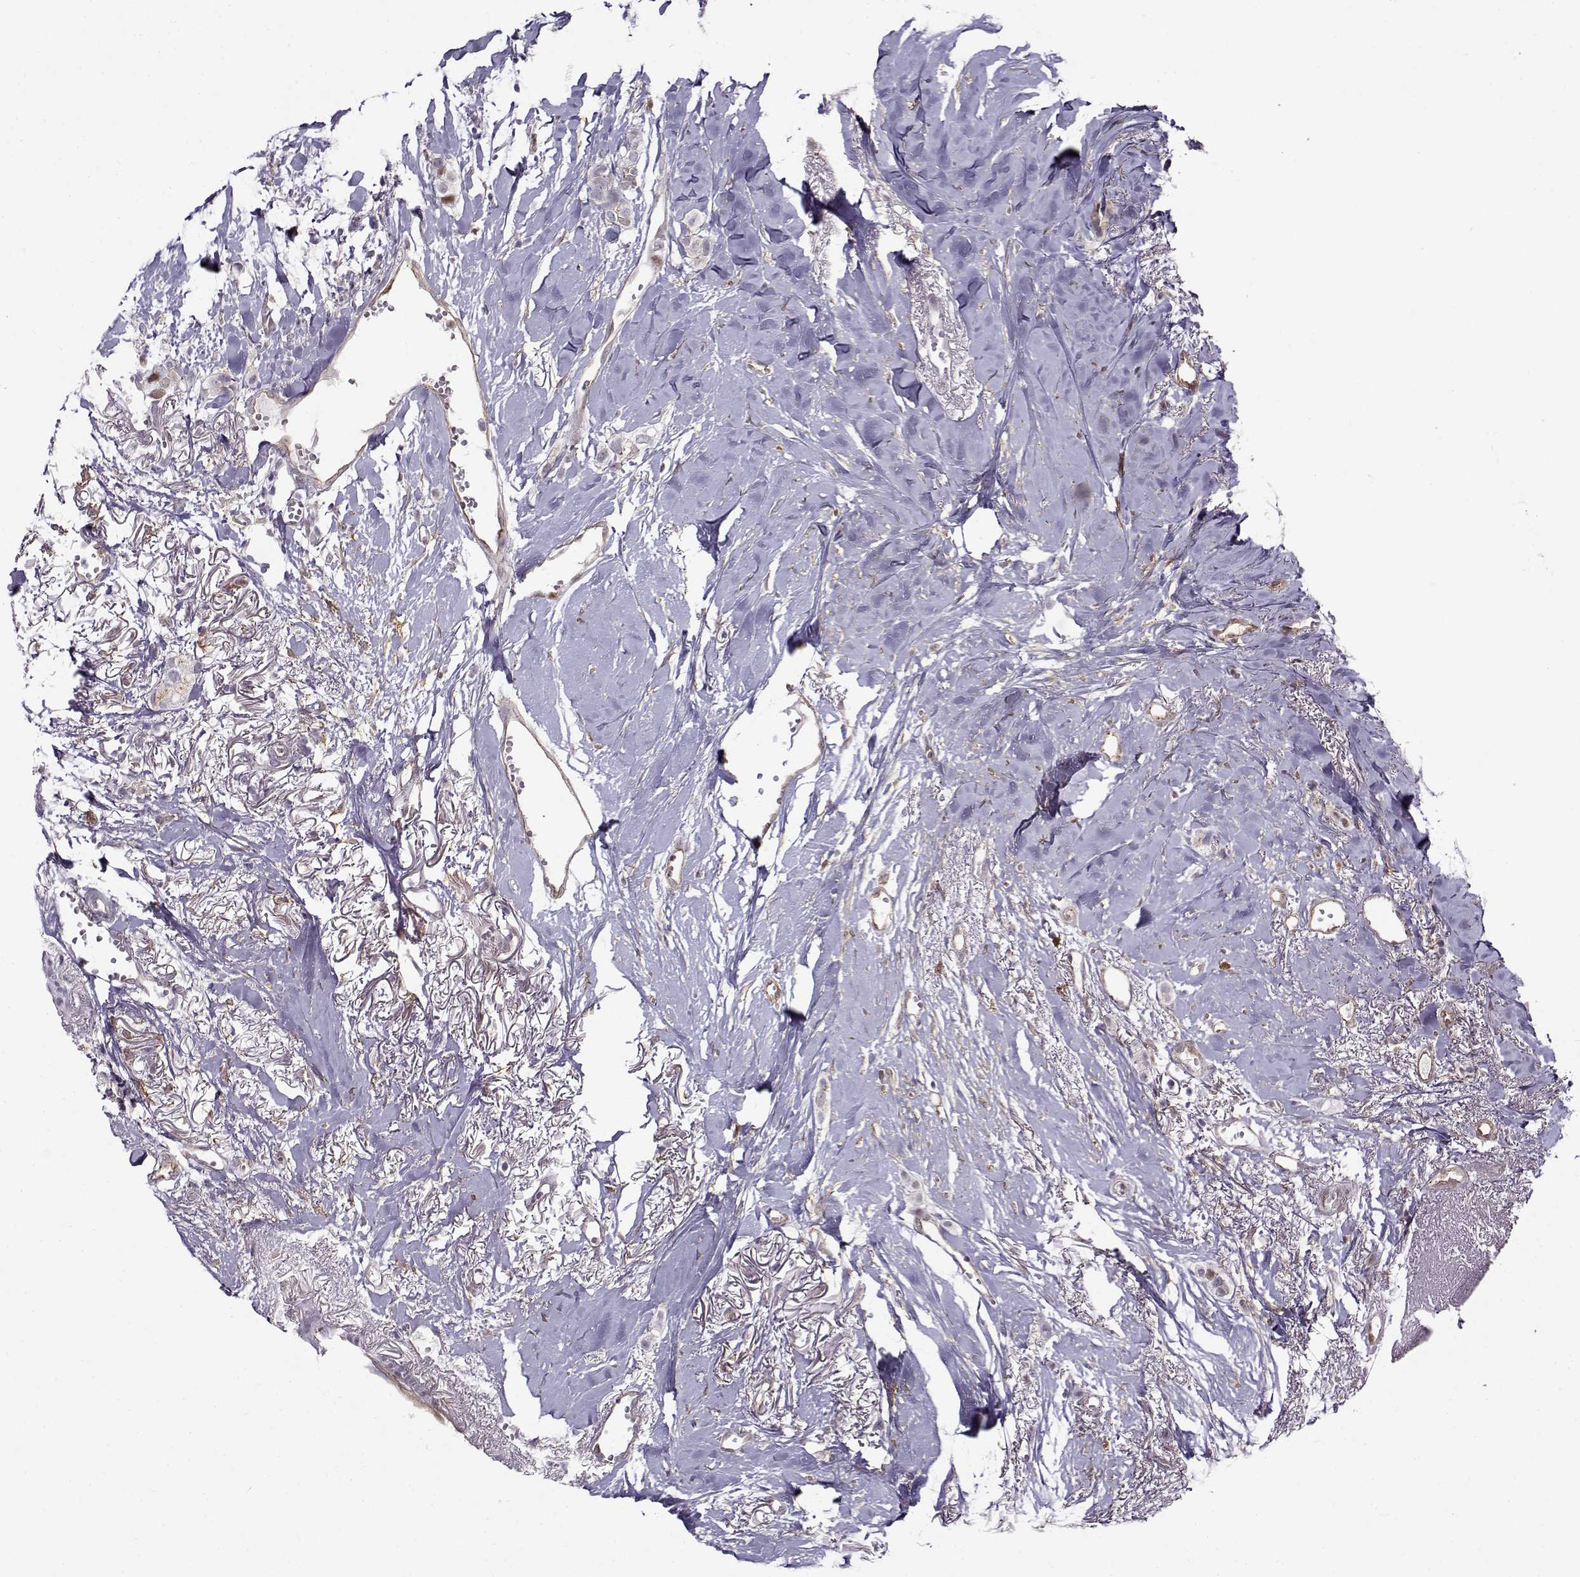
{"staining": {"intensity": "negative", "quantity": "none", "location": "none"}, "tissue": "breast cancer", "cell_type": "Tumor cells", "image_type": "cancer", "snomed": [{"axis": "morphology", "description": "Duct carcinoma"}, {"axis": "topography", "description": "Breast"}], "caption": "This is an immunohistochemistry photomicrograph of breast cancer (invasive ductal carcinoma). There is no staining in tumor cells.", "gene": "BACH1", "patient": {"sex": "female", "age": 85}}